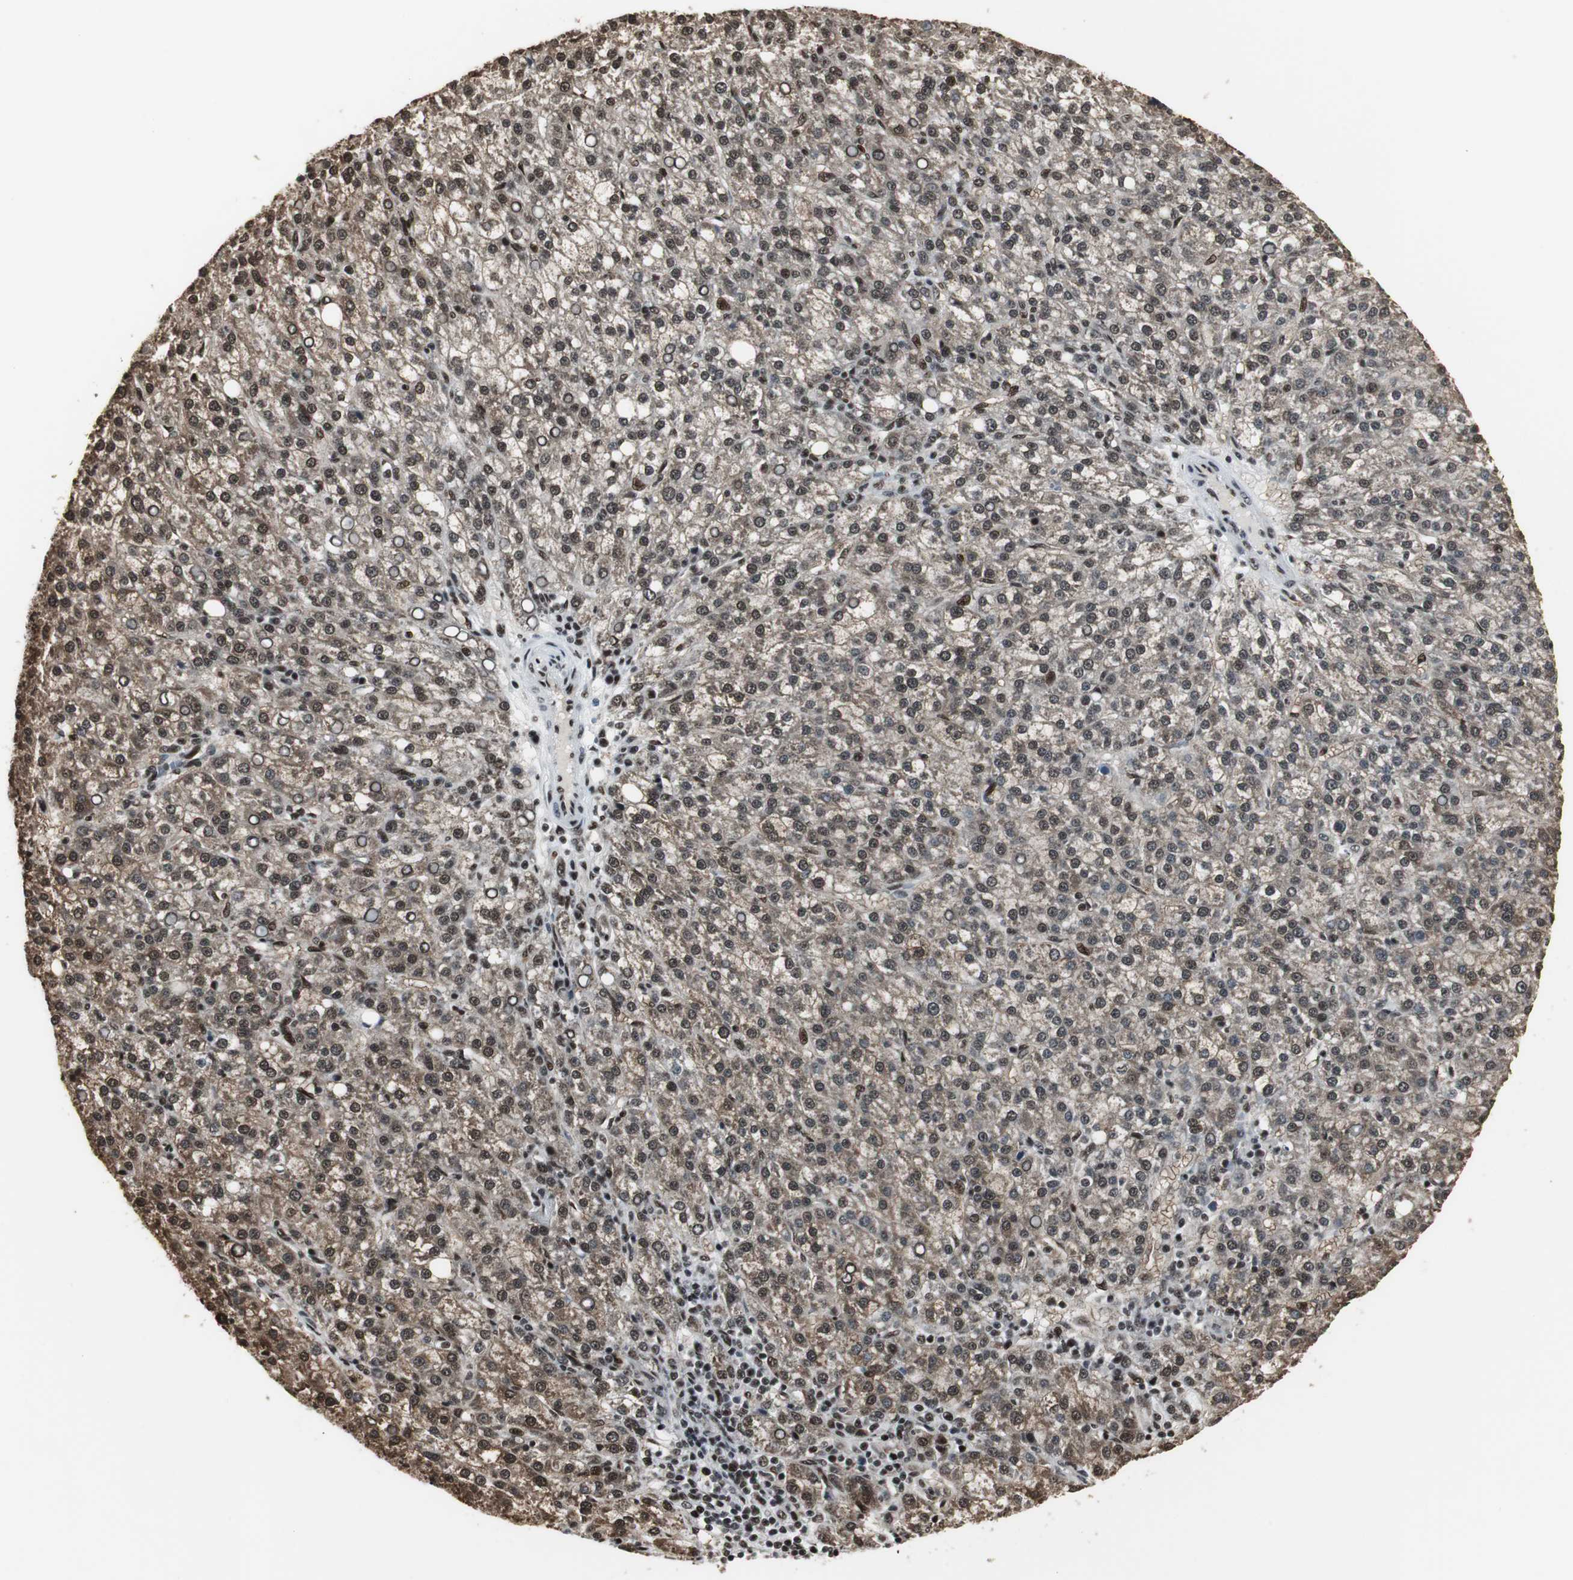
{"staining": {"intensity": "strong", "quantity": ">75%", "location": "cytoplasmic/membranous,nuclear"}, "tissue": "liver cancer", "cell_type": "Tumor cells", "image_type": "cancer", "snomed": [{"axis": "morphology", "description": "Carcinoma, Hepatocellular, NOS"}, {"axis": "topography", "description": "Liver"}], "caption": "Immunohistochemistry (IHC) histopathology image of neoplastic tissue: liver hepatocellular carcinoma stained using immunohistochemistry (IHC) exhibits high levels of strong protein expression localized specifically in the cytoplasmic/membranous and nuclear of tumor cells, appearing as a cytoplasmic/membranous and nuclear brown color.", "gene": "PARN", "patient": {"sex": "female", "age": 58}}